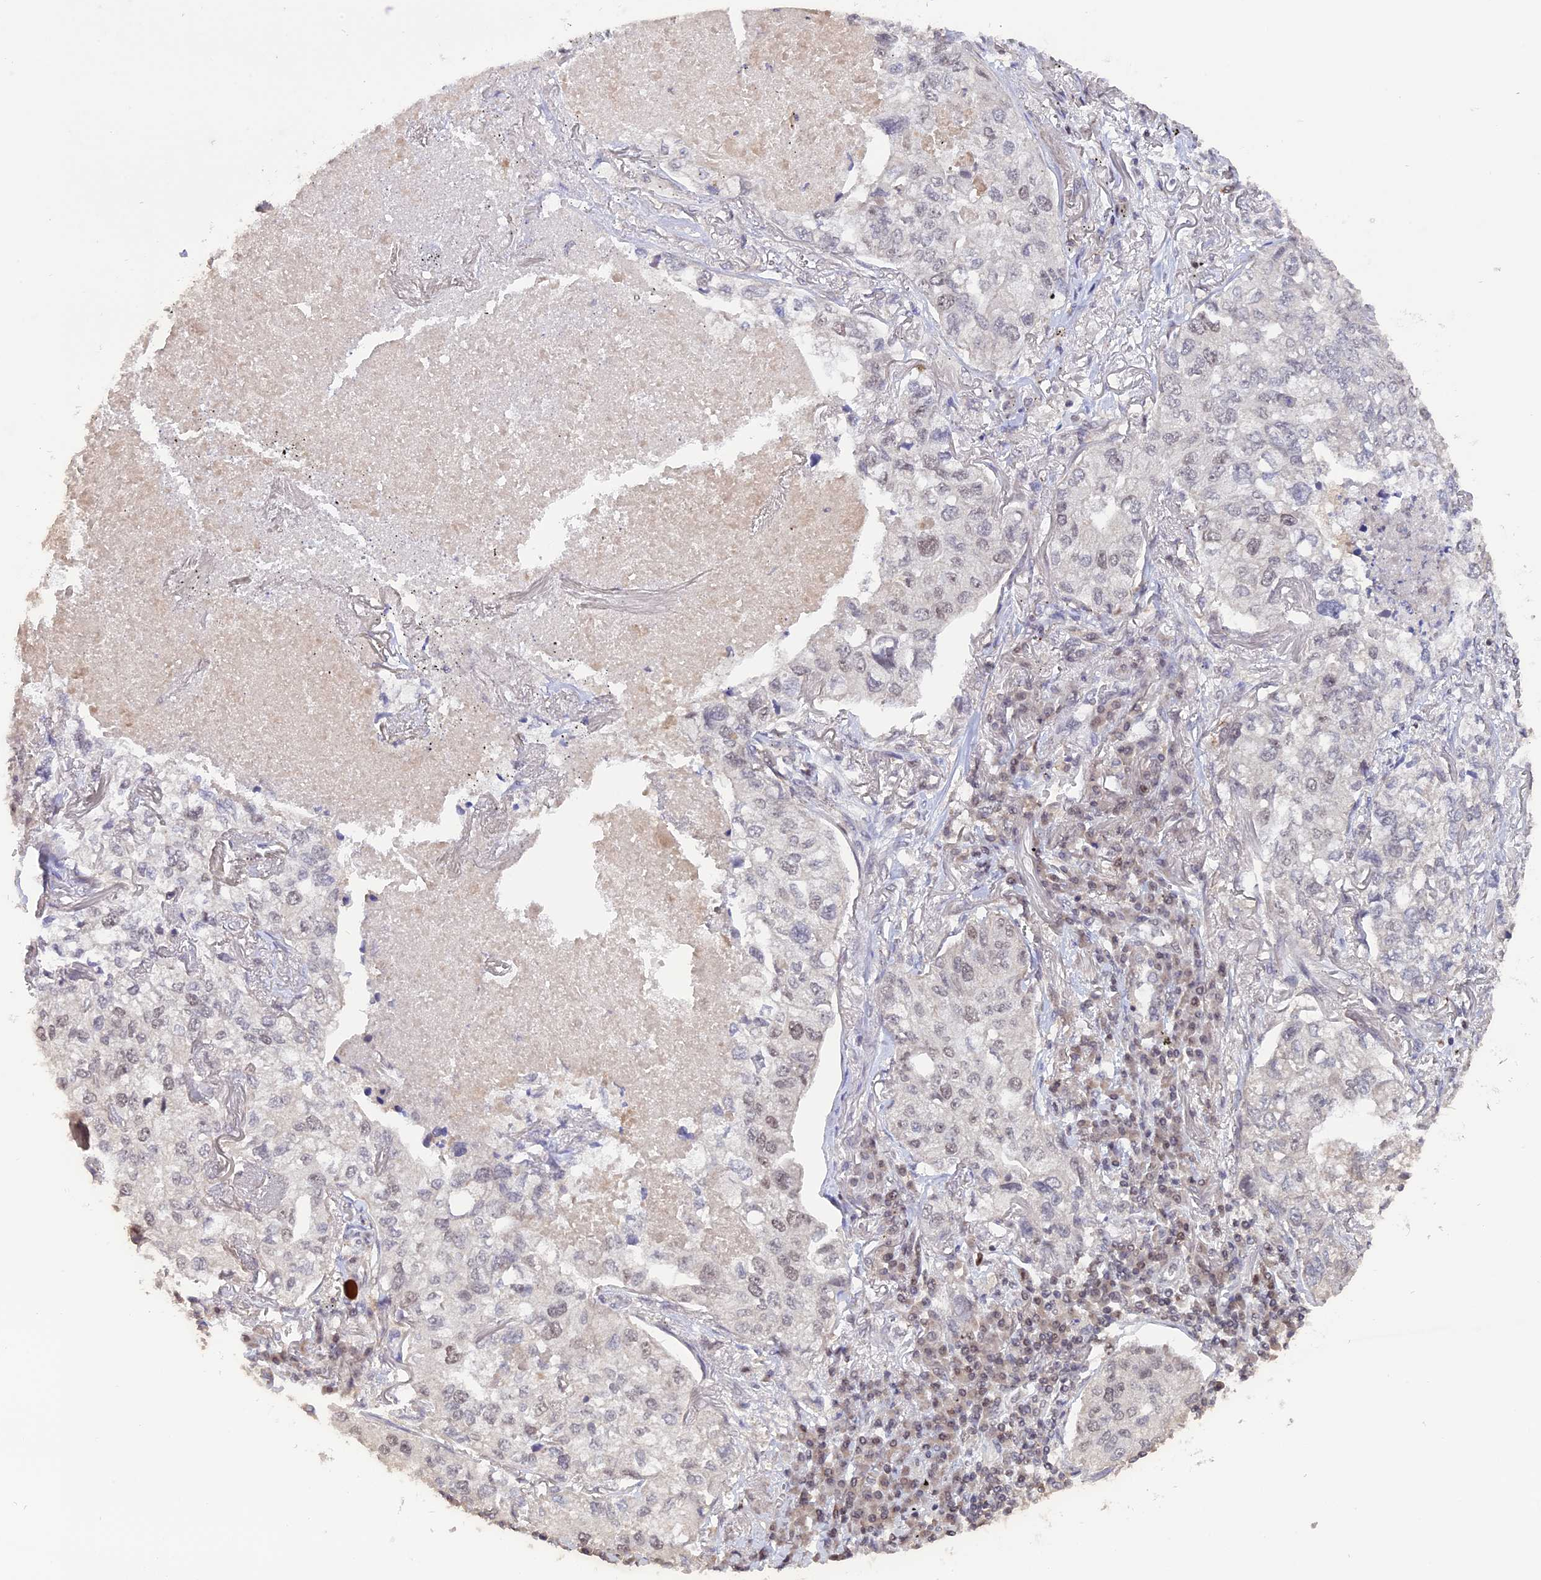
{"staining": {"intensity": "negative", "quantity": "none", "location": "none"}, "tissue": "lung cancer", "cell_type": "Tumor cells", "image_type": "cancer", "snomed": [{"axis": "morphology", "description": "Adenocarcinoma, NOS"}, {"axis": "topography", "description": "Lung"}], "caption": "A micrograph of human lung cancer (adenocarcinoma) is negative for staining in tumor cells.", "gene": "RFC5", "patient": {"sex": "male", "age": 65}}